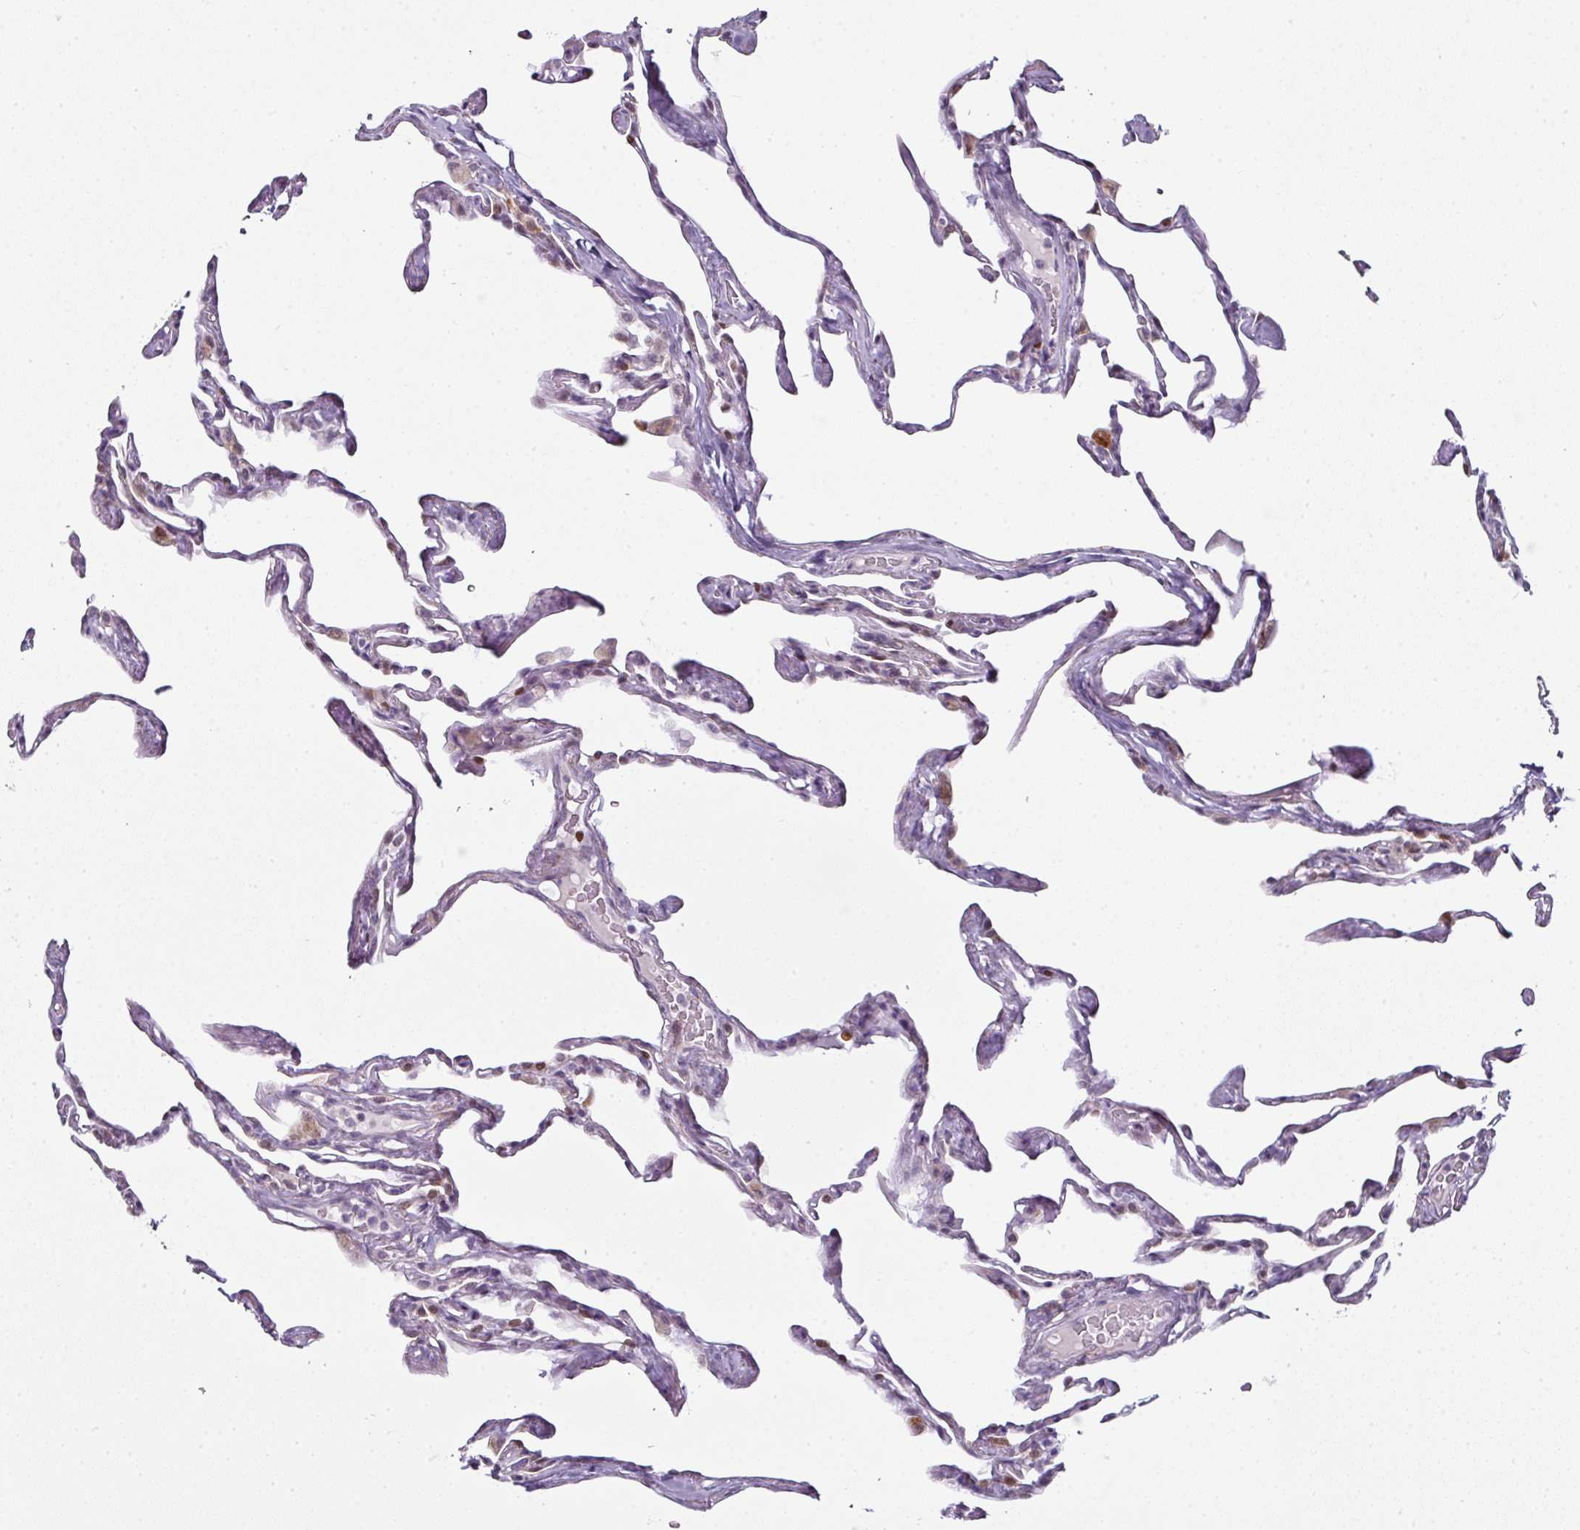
{"staining": {"intensity": "moderate", "quantity": "<25%", "location": "nuclear"}, "tissue": "lung", "cell_type": "Alveolar cells", "image_type": "normal", "snomed": [{"axis": "morphology", "description": "Normal tissue, NOS"}, {"axis": "topography", "description": "Lung"}], "caption": "Alveolar cells reveal low levels of moderate nuclear positivity in approximately <25% of cells in unremarkable lung.", "gene": "SYT8", "patient": {"sex": "male", "age": 65}}